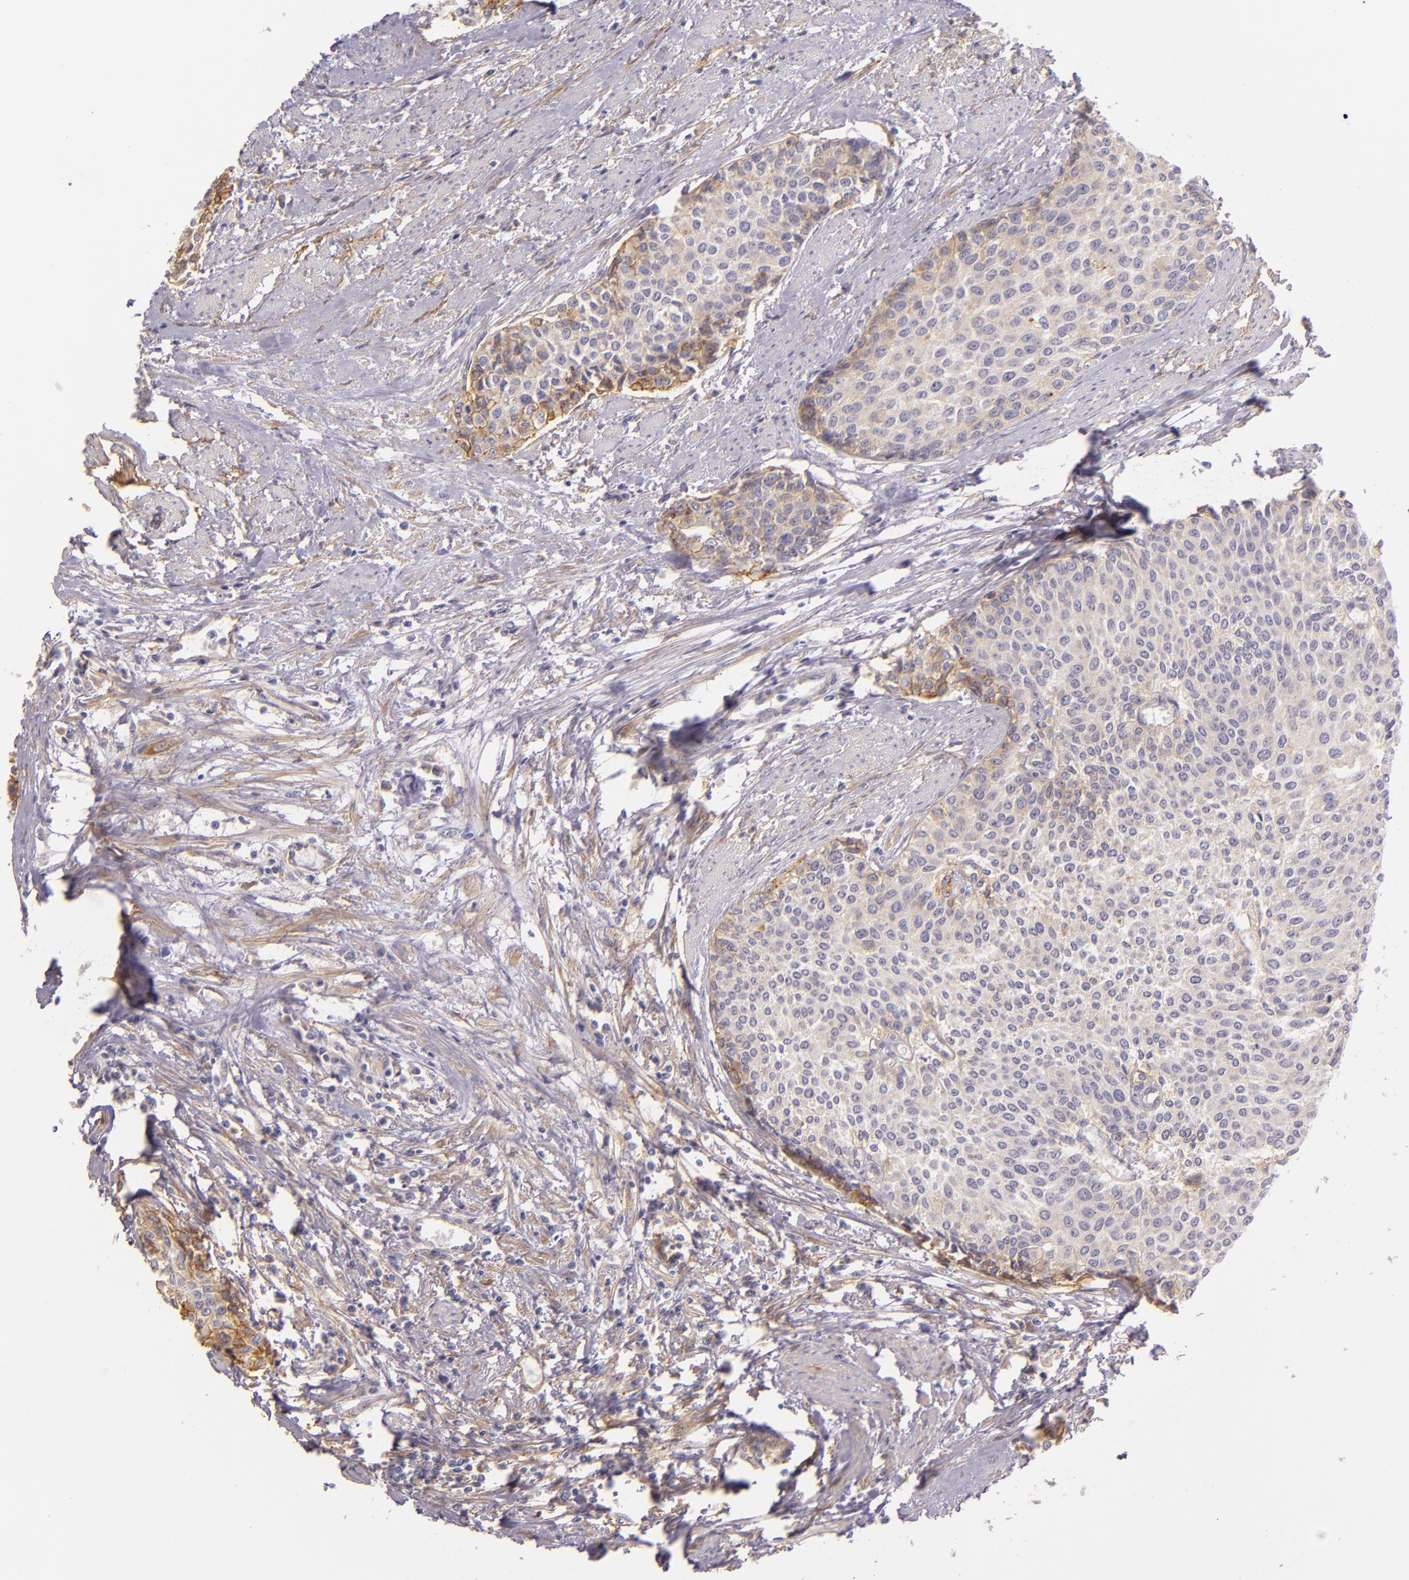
{"staining": {"intensity": "moderate", "quantity": "<25%", "location": "cytoplasmic/membranous"}, "tissue": "urothelial cancer", "cell_type": "Tumor cells", "image_type": "cancer", "snomed": [{"axis": "morphology", "description": "Urothelial carcinoma, Low grade"}, {"axis": "topography", "description": "Urinary bladder"}], "caption": "Urothelial cancer stained with DAB IHC displays low levels of moderate cytoplasmic/membranous positivity in about <25% of tumor cells. (DAB (3,3'-diaminobenzidine) IHC, brown staining for protein, blue staining for nuclei).", "gene": "CTSF", "patient": {"sex": "female", "age": 73}}